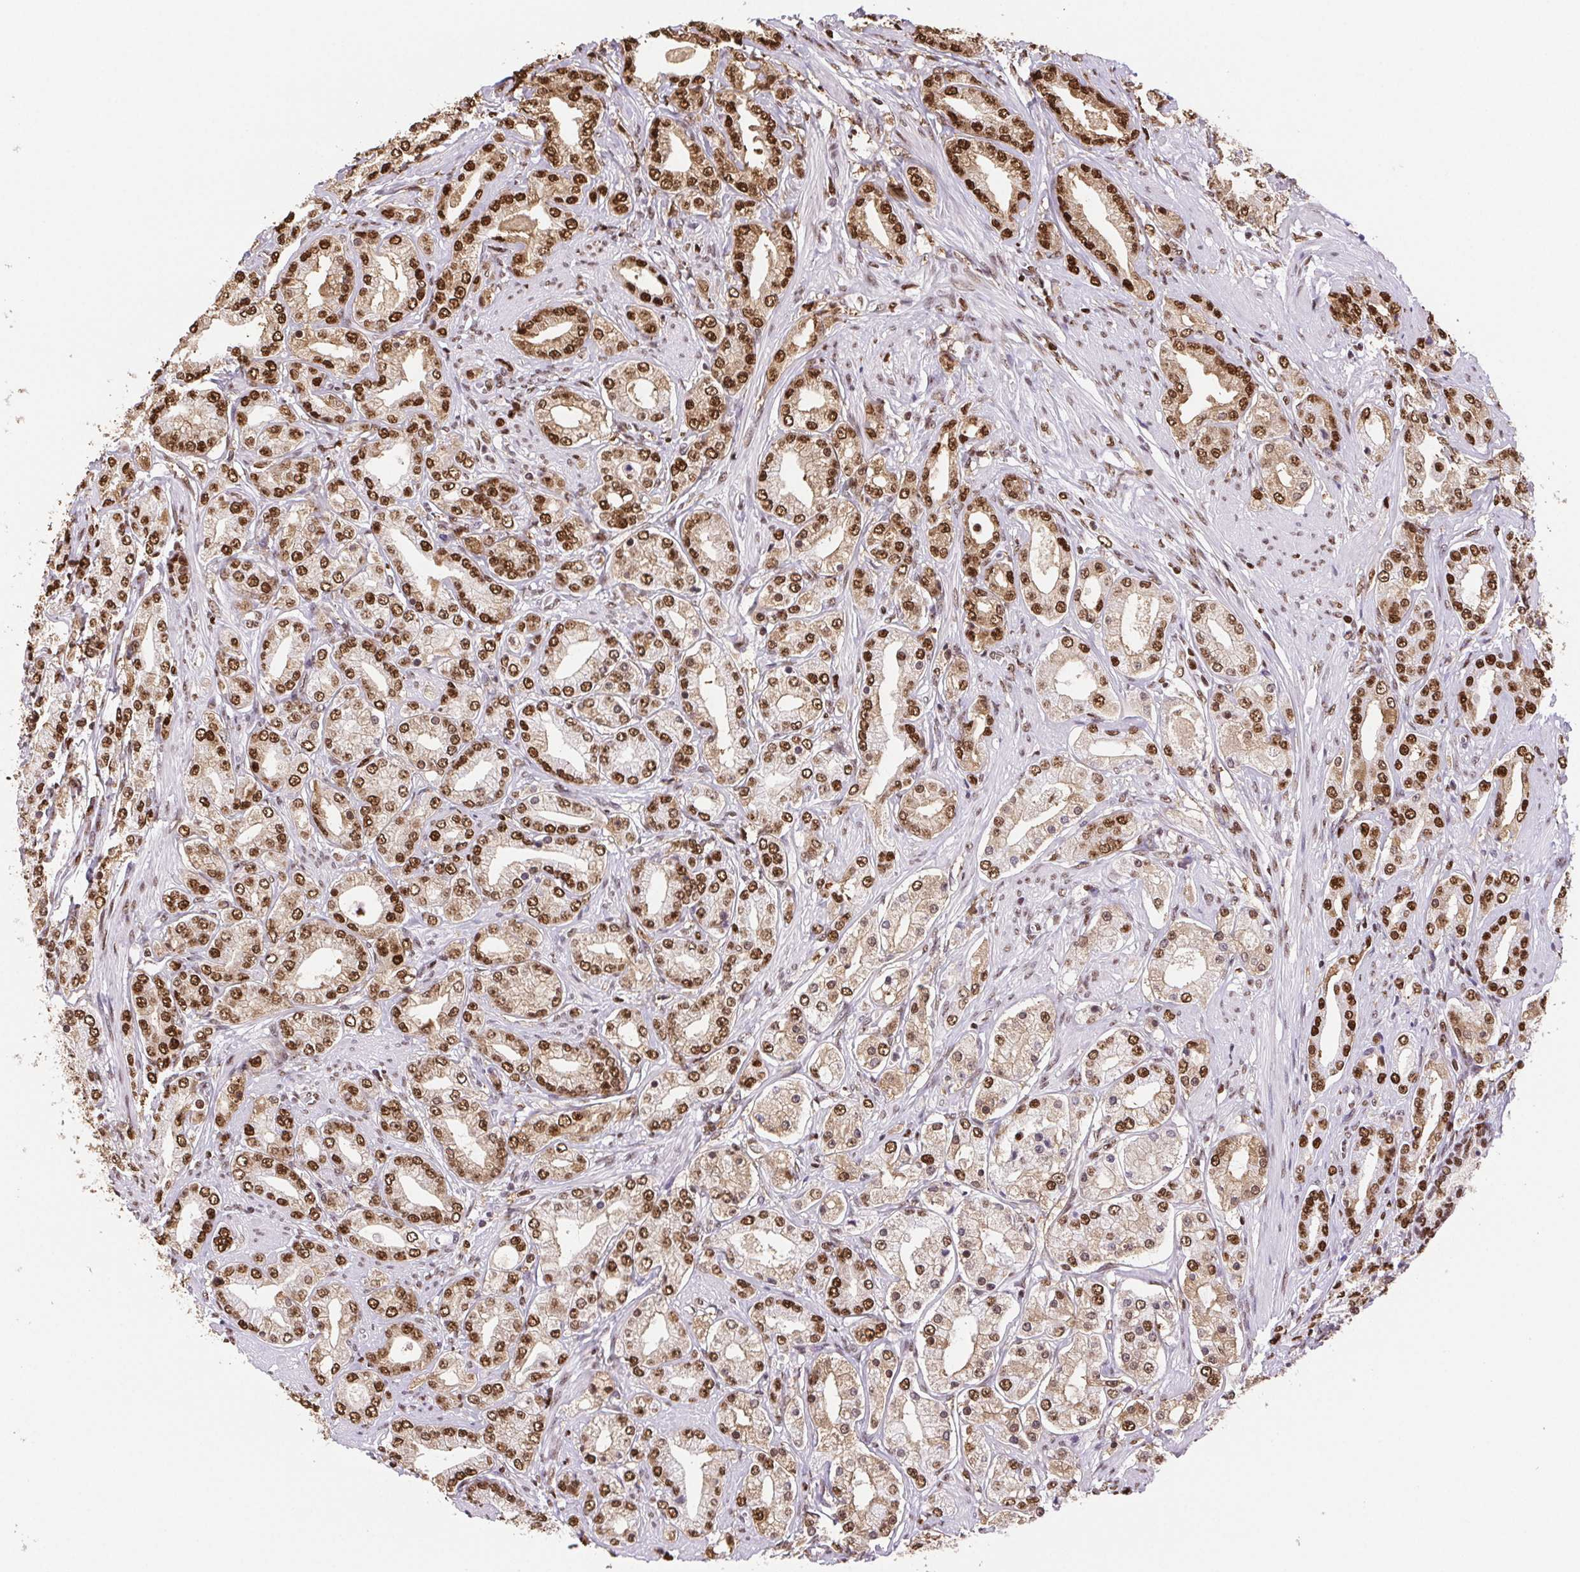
{"staining": {"intensity": "strong", "quantity": ">75%", "location": "nuclear"}, "tissue": "prostate cancer", "cell_type": "Tumor cells", "image_type": "cancer", "snomed": [{"axis": "morphology", "description": "Adenocarcinoma, High grade"}, {"axis": "topography", "description": "Prostate"}], "caption": "This is a photomicrograph of immunohistochemistry staining of prostate cancer (high-grade adenocarcinoma), which shows strong positivity in the nuclear of tumor cells.", "gene": "SET", "patient": {"sex": "male", "age": 67}}